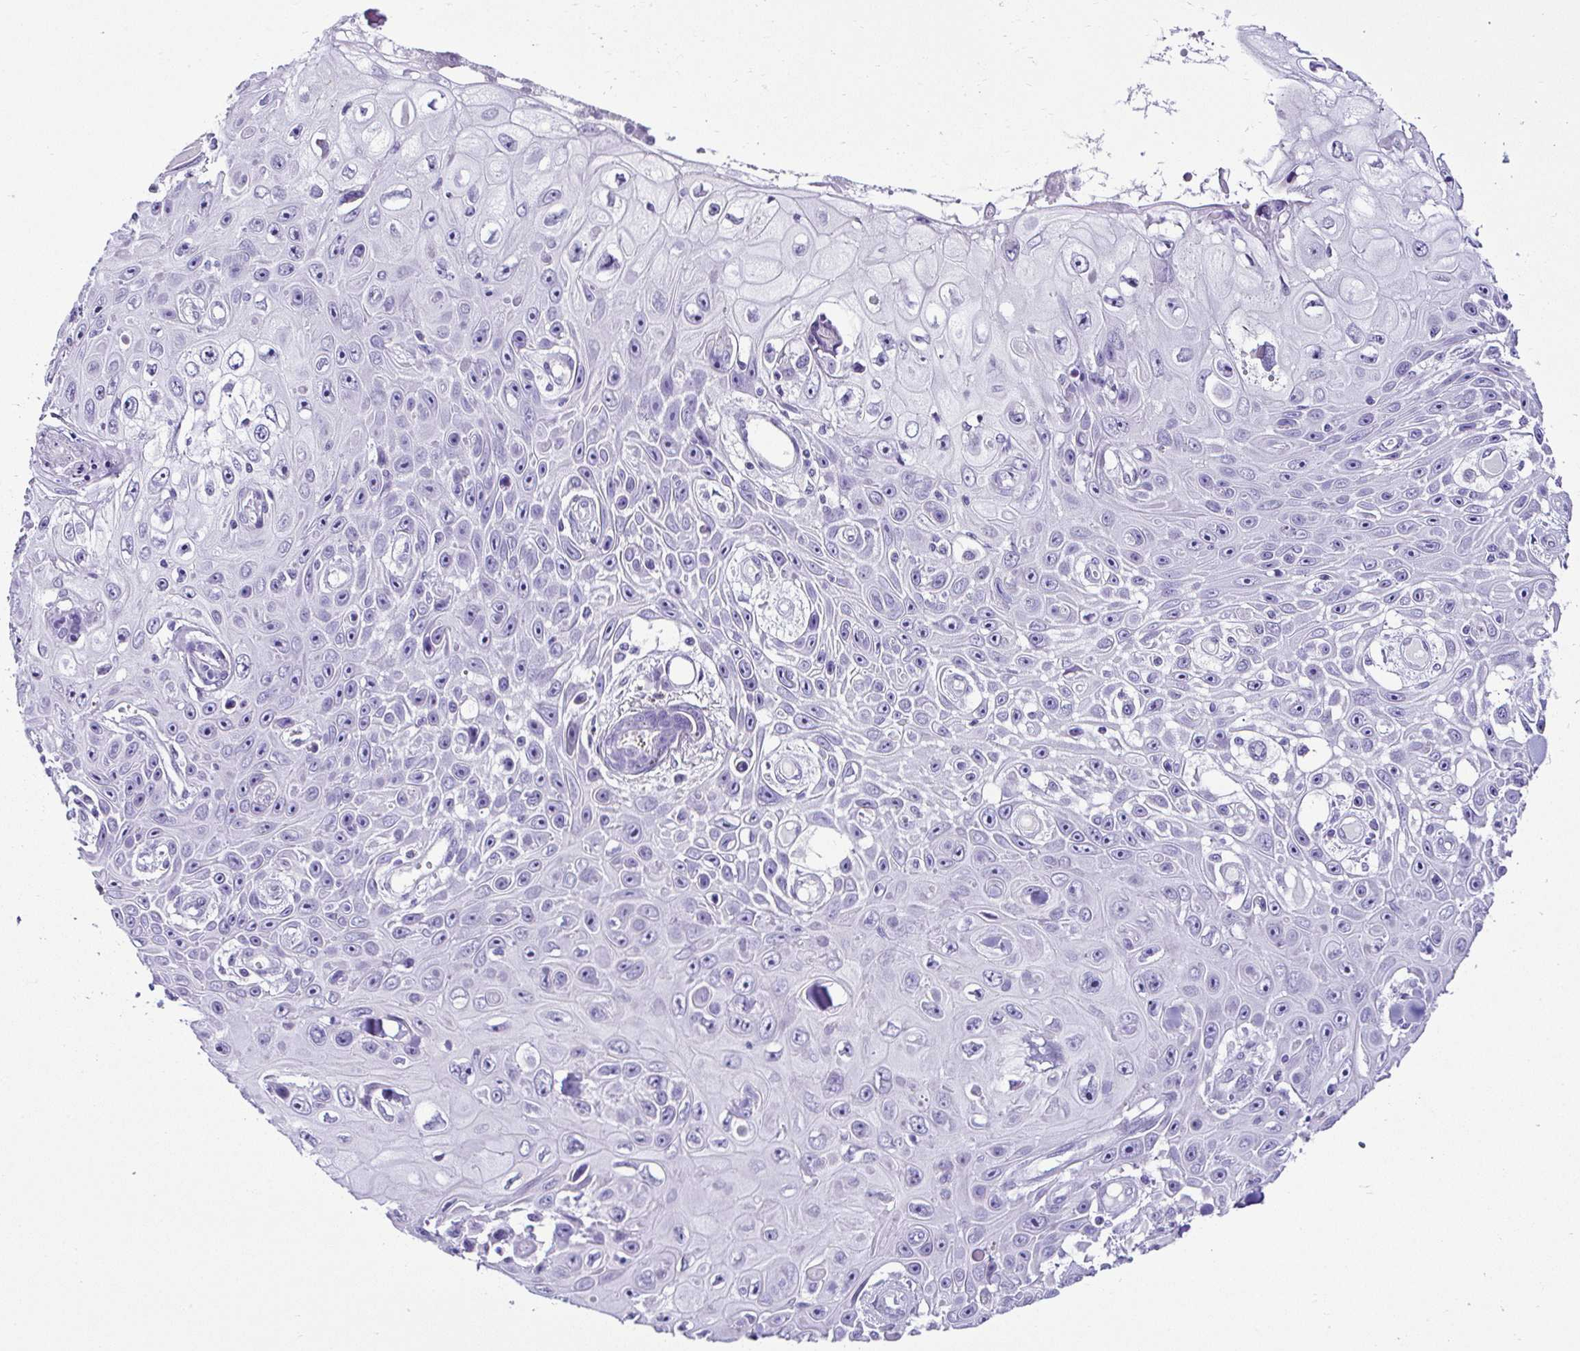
{"staining": {"intensity": "negative", "quantity": "none", "location": "none"}, "tissue": "skin cancer", "cell_type": "Tumor cells", "image_type": "cancer", "snomed": [{"axis": "morphology", "description": "Squamous cell carcinoma, NOS"}, {"axis": "topography", "description": "Skin"}], "caption": "Micrograph shows no significant protein positivity in tumor cells of skin cancer.", "gene": "RNF183", "patient": {"sex": "male", "age": 82}}